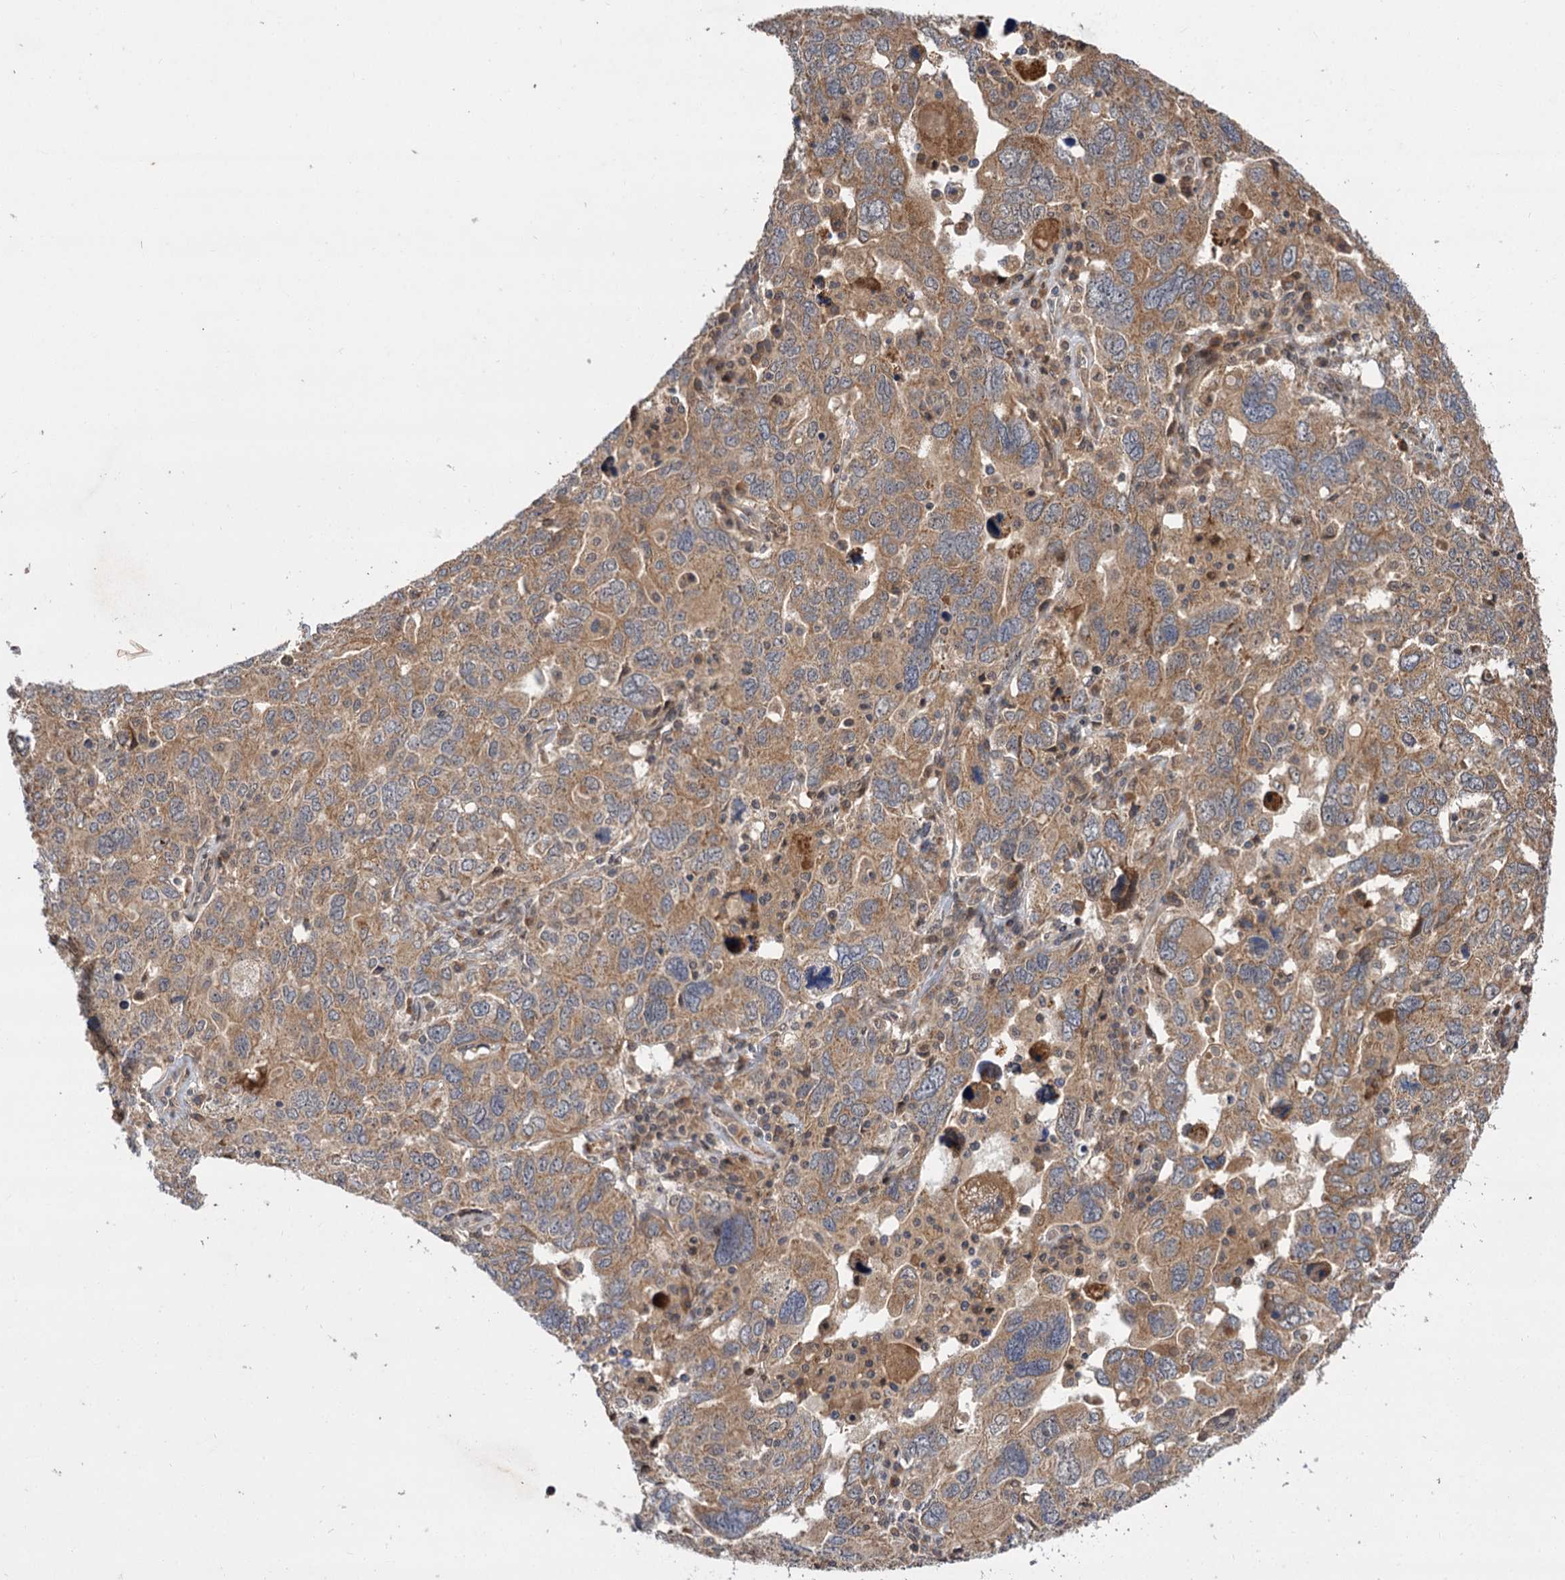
{"staining": {"intensity": "moderate", "quantity": ">75%", "location": "cytoplasmic/membranous"}, "tissue": "ovarian cancer", "cell_type": "Tumor cells", "image_type": "cancer", "snomed": [{"axis": "morphology", "description": "Carcinoma, endometroid"}, {"axis": "topography", "description": "Ovary"}], "caption": "Moderate cytoplasmic/membranous positivity is seen in approximately >75% of tumor cells in endometroid carcinoma (ovarian).", "gene": "FBXW8", "patient": {"sex": "female", "age": 62}}